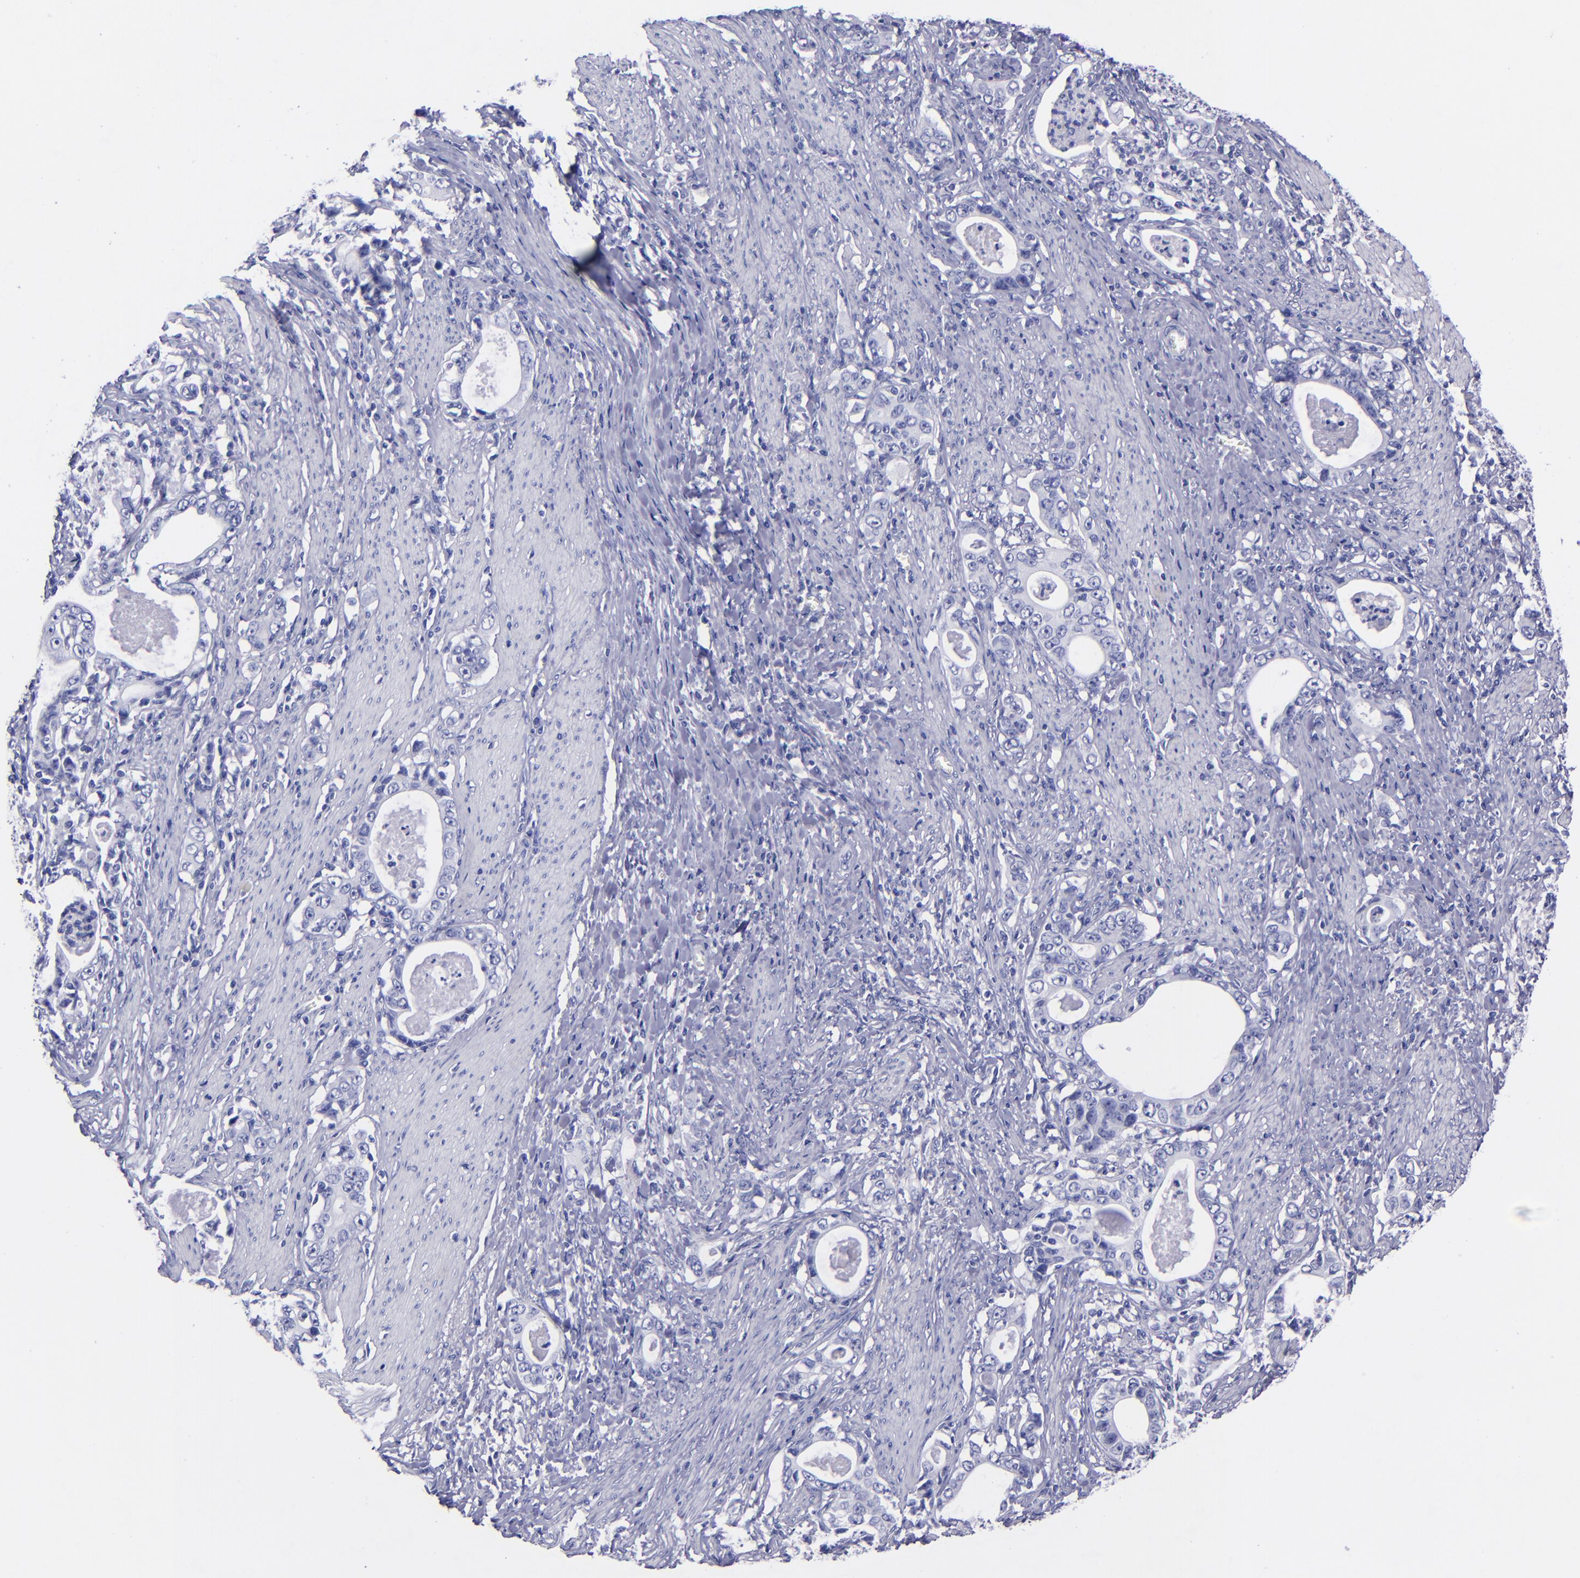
{"staining": {"intensity": "negative", "quantity": "none", "location": "none"}, "tissue": "stomach cancer", "cell_type": "Tumor cells", "image_type": "cancer", "snomed": [{"axis": "morphology", "description": "Adenocarcinoma, NOS"}, {"axis": "topography", "description": "Stomach, lower"}], "caption": "The image demonstrates no staining of tumor cells in stomach cancer.", "gene": "SV2A", "patient": {"sex": "female", "age": 72}}